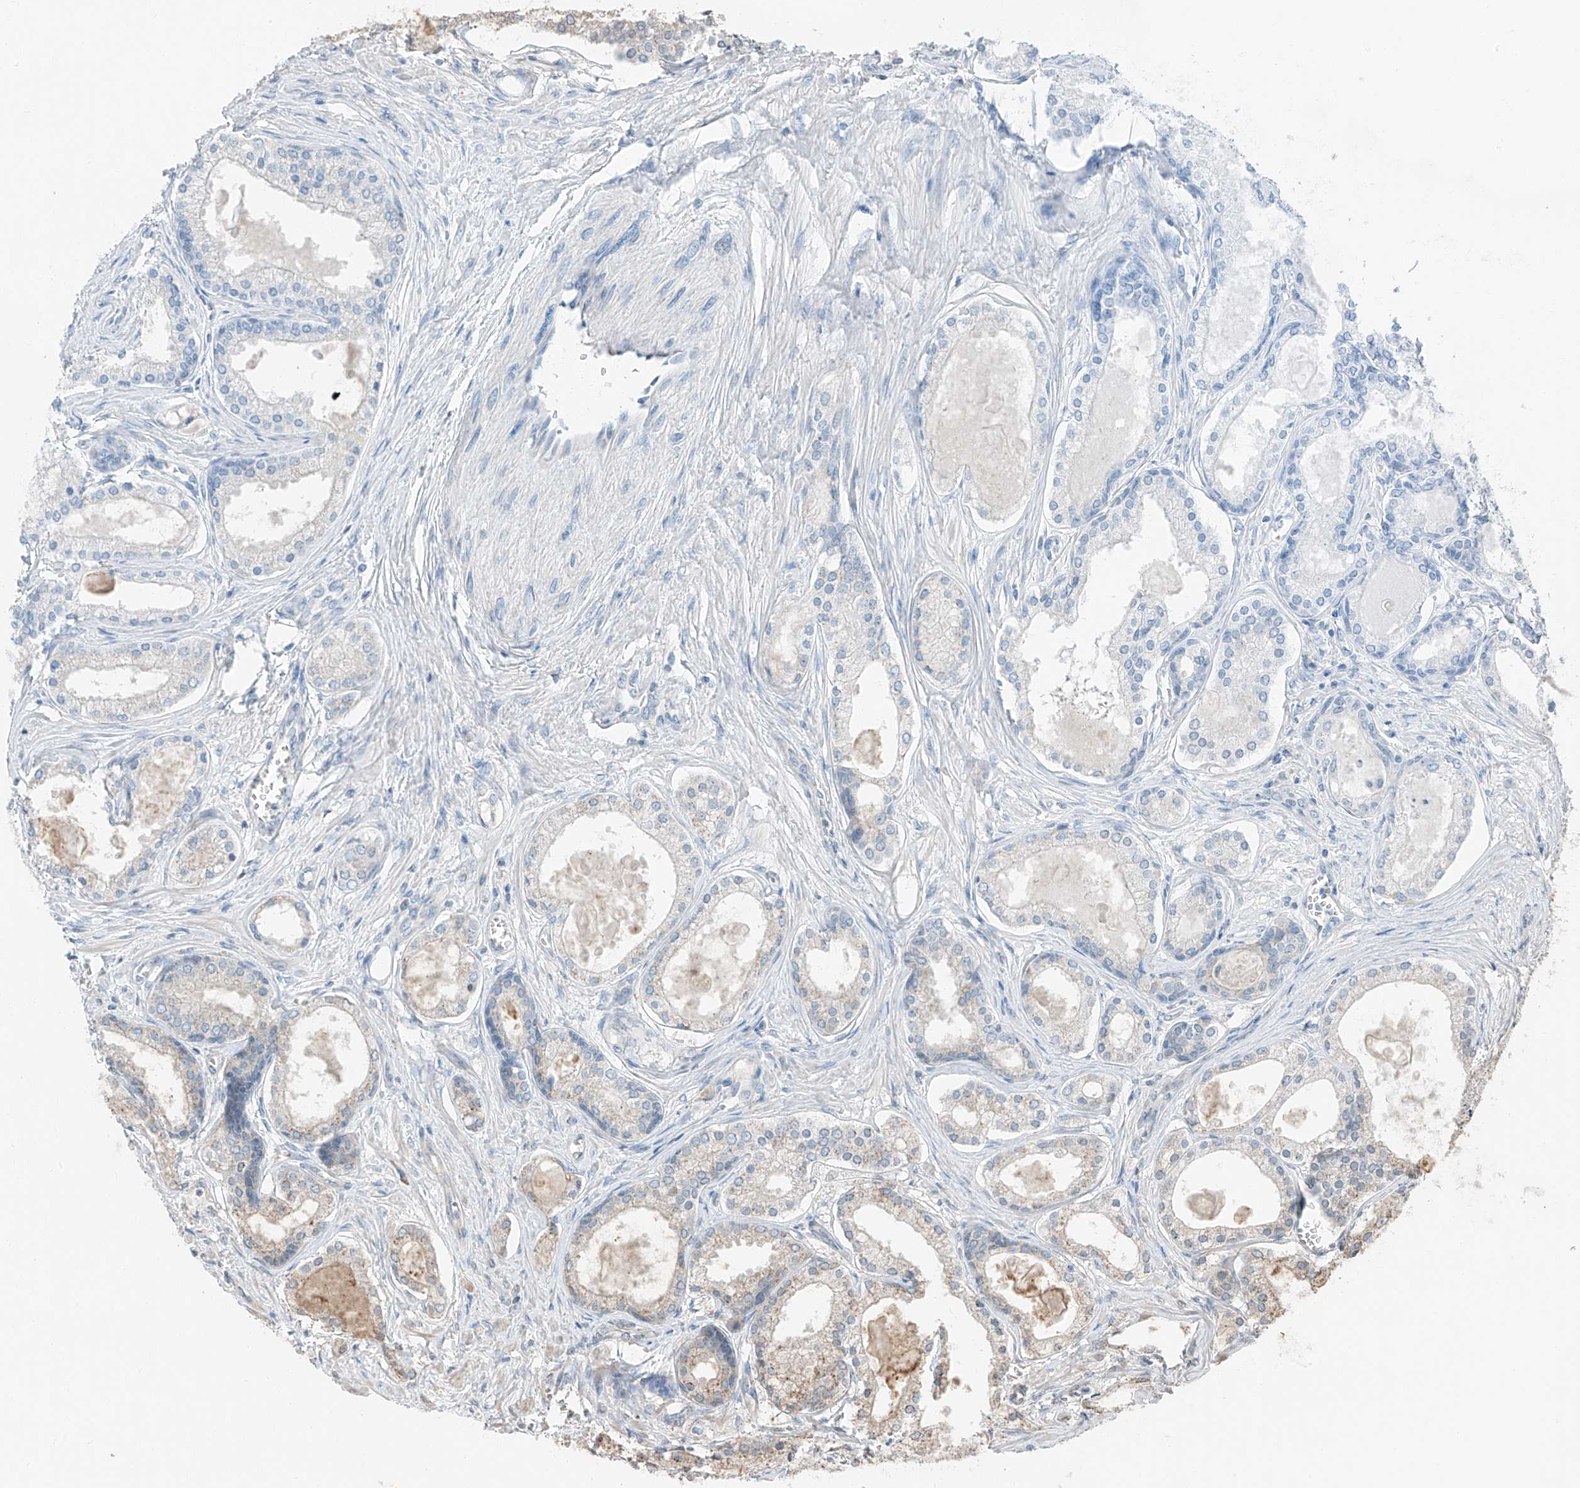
{"staining": {"intensity": "negative", "quantity": "none", "location": "none"}, "tissue": "prostate cancer", "cell_type": "Tumor cells", "image_type": "cancer", "snomed": [{"axis": "morphology", "description": "Adenocarcinoma, High grade"}, {"axis": "topography", "description": "Prostate"}], "caption": "Prostate cancer (high-grade adenocarcinoma) stained for a protein using immunohistochemistry displays no staining tumor cells.", "gene": "CEP162", "patient": {"sex": "male", "age": 68}}